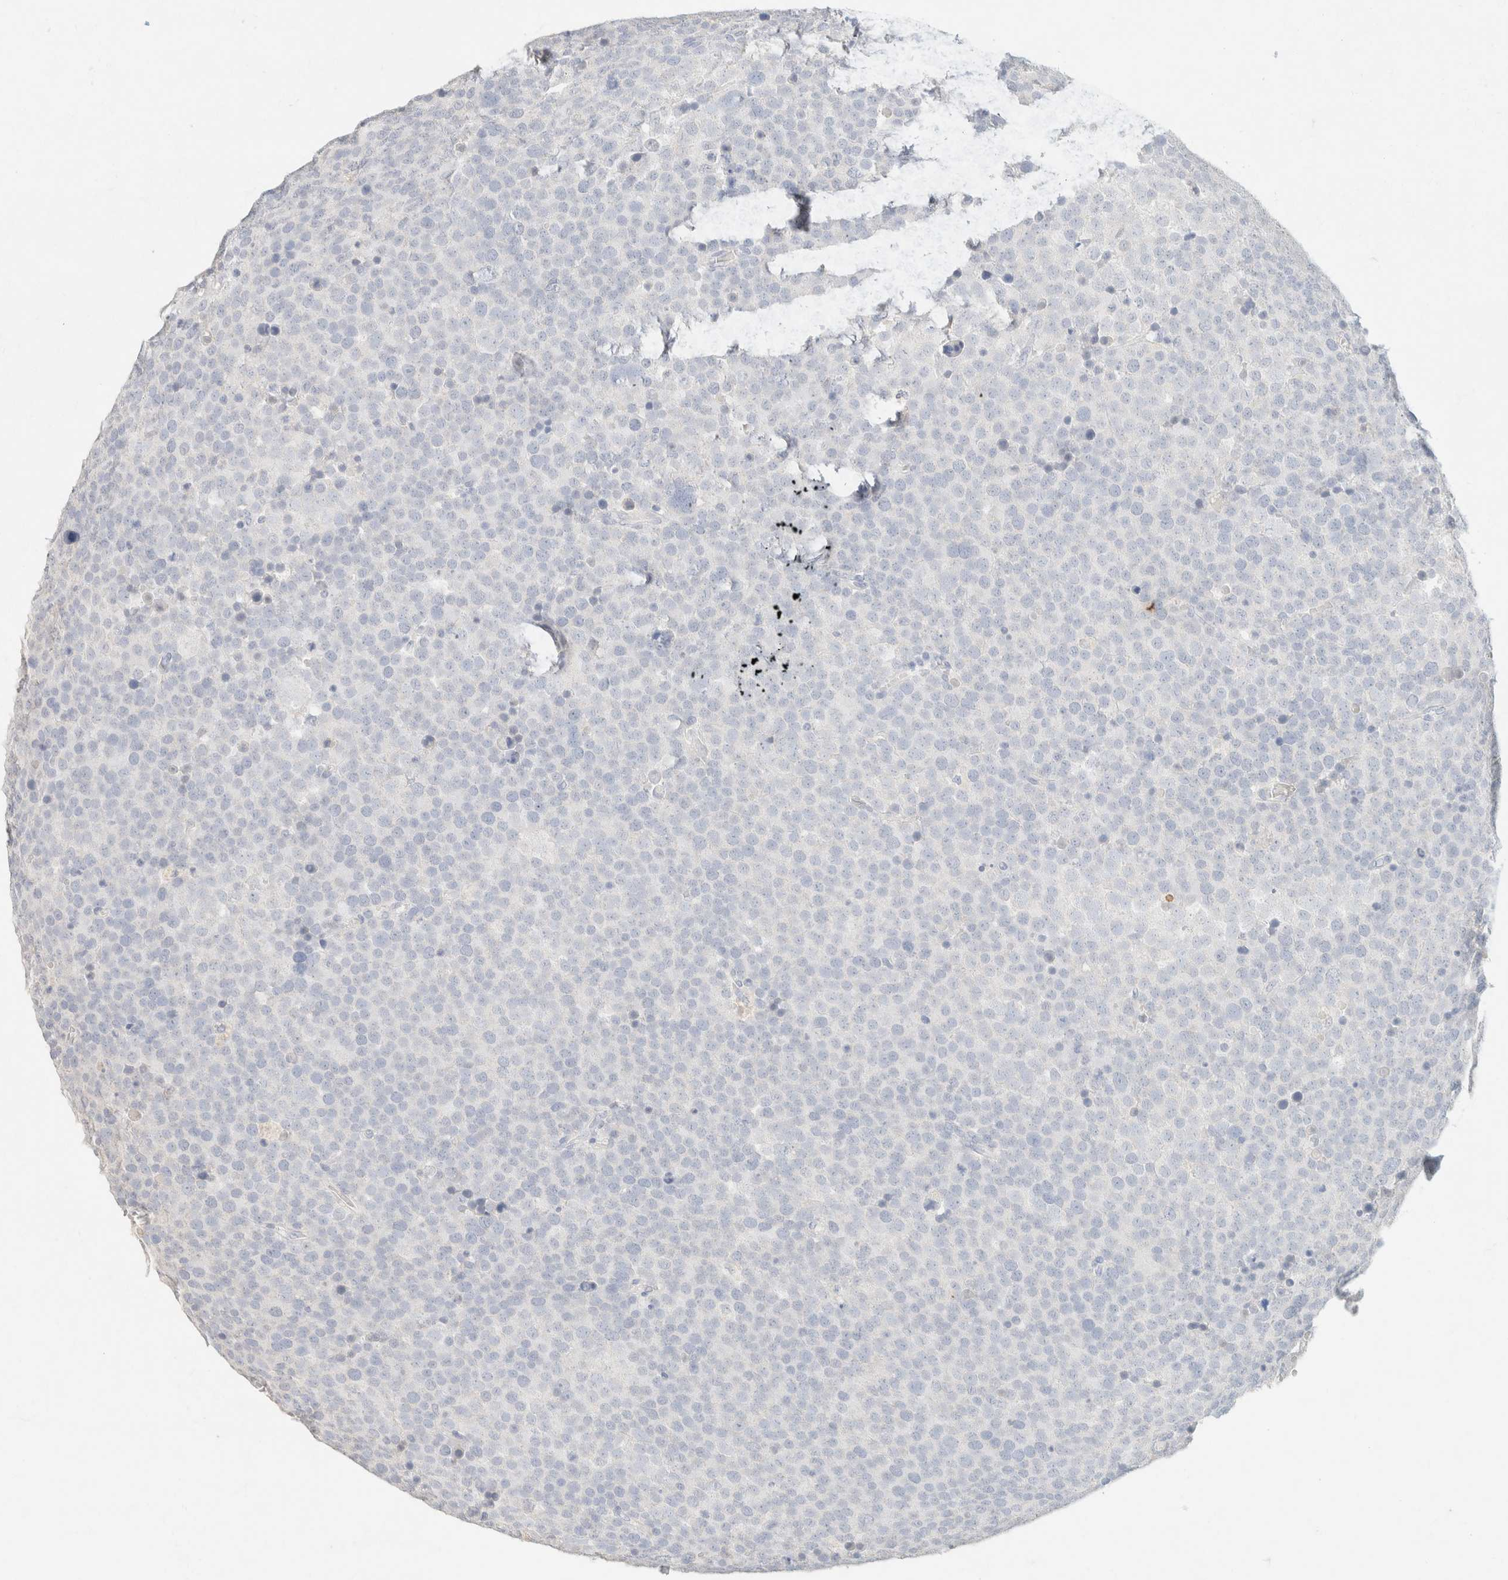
{"staining": {"intensity": "negative", "quantity": "none", "location": "none"}, "tissue": "testis cancer", "cell_type": "Tumor cells", "image_type": "cancer", "snomed": [{"axis": "morphology", "description": "Seminoma, NOS"}, {"axis": "topography", "description": "Testis"}], "caption": "There is no significant expression in tumor cells of testis cancer (seminoma).", "gene": "CA12", "patient": {"sex": "male", "age": 71}}